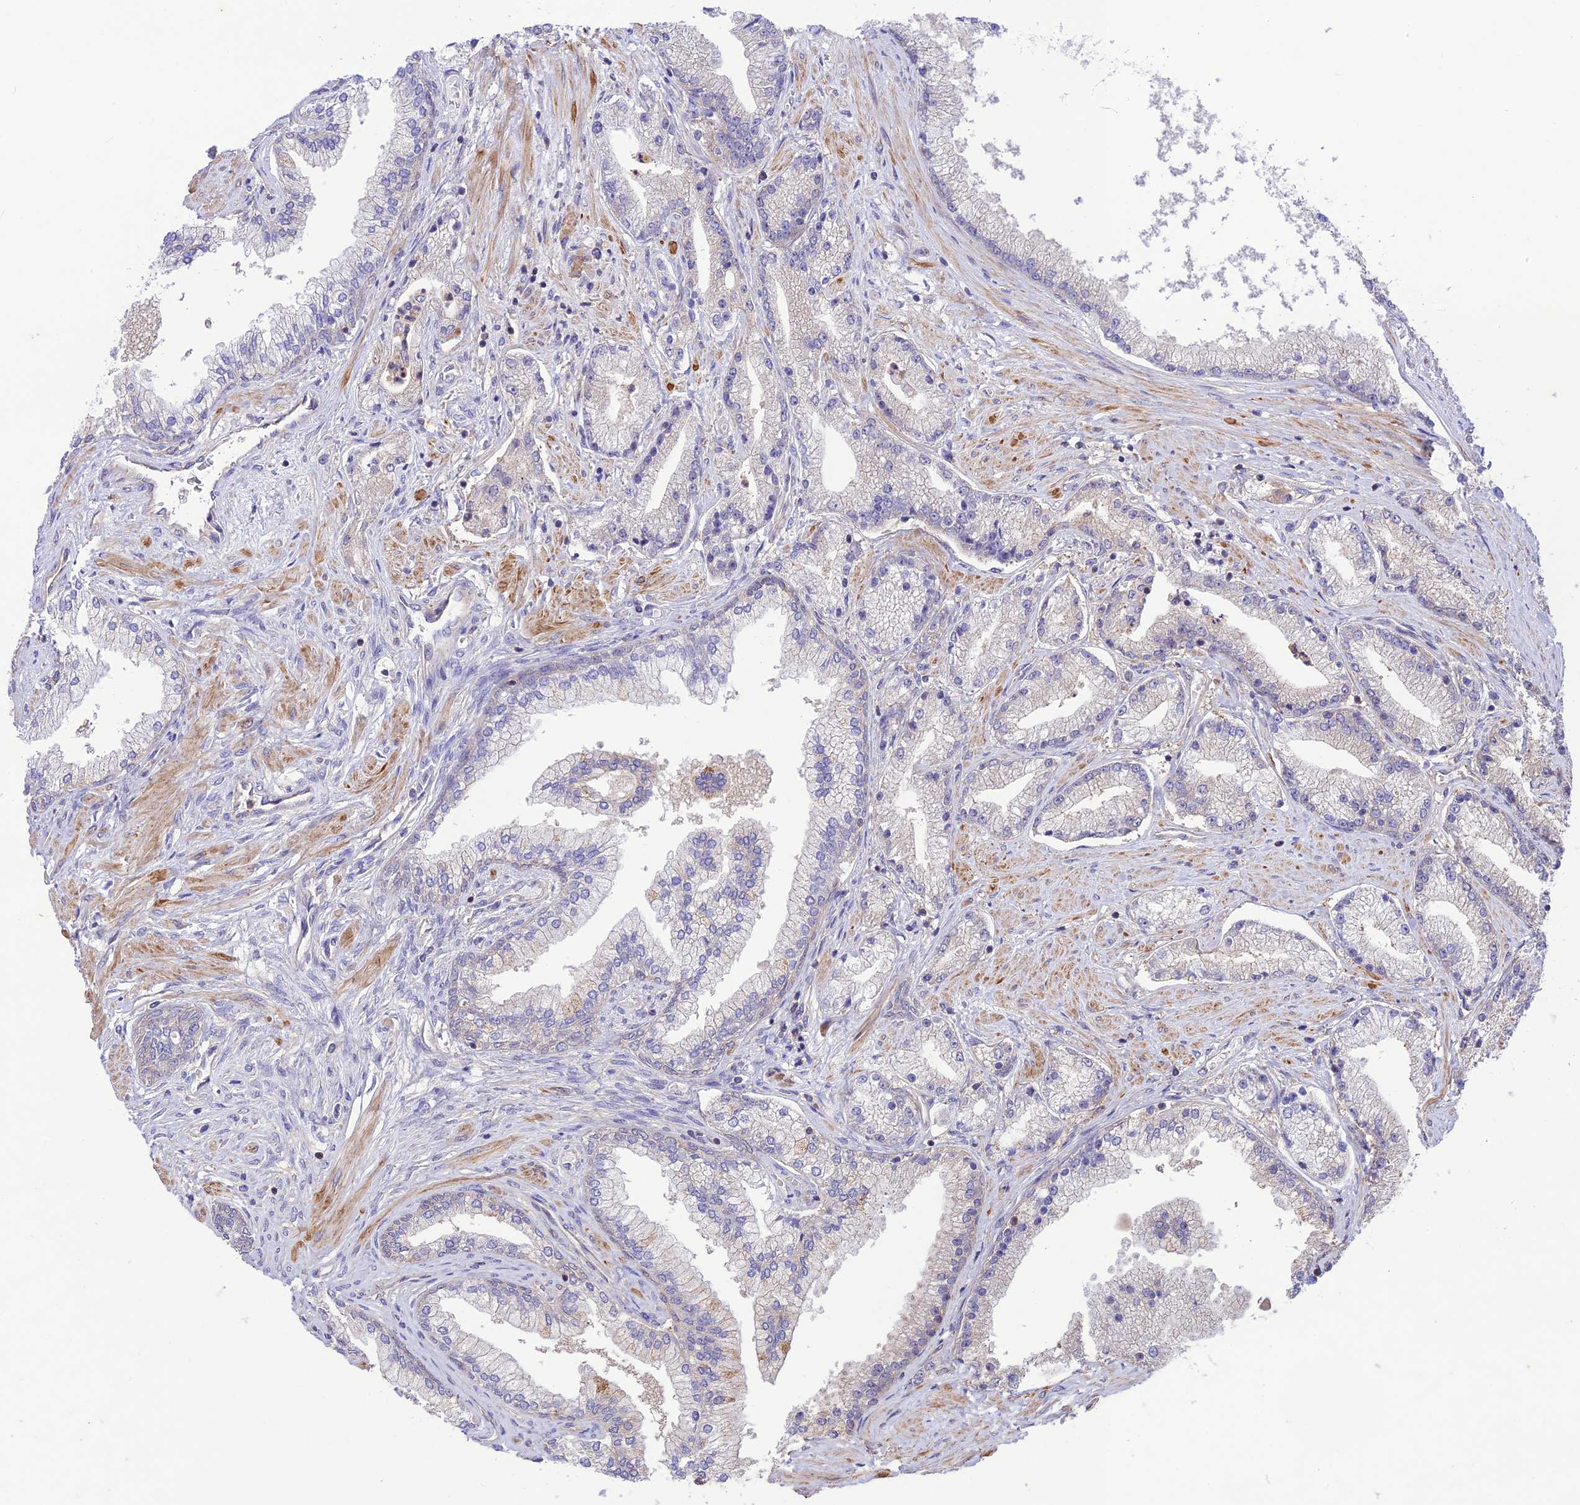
{"staining": {"intensity": "negative", "quantity": "none", "location": "none"}, "tissue": "prostate cancer", "cell_type": "Tumor cells", "image_type": "cancer", "snomed": [{"axis": "morphology", "description": "Adenocarcinoma, High grade"}, {"axis": "topography", "description": "Prostate"}], "caption": "Immunohistochemistry (IHC) of adenocarcinoma (high-grade) (prostate) displays no positivity in tumor cells.", "gene": "FCHSD1", "patient": {"sex": "male", "age": 67}}